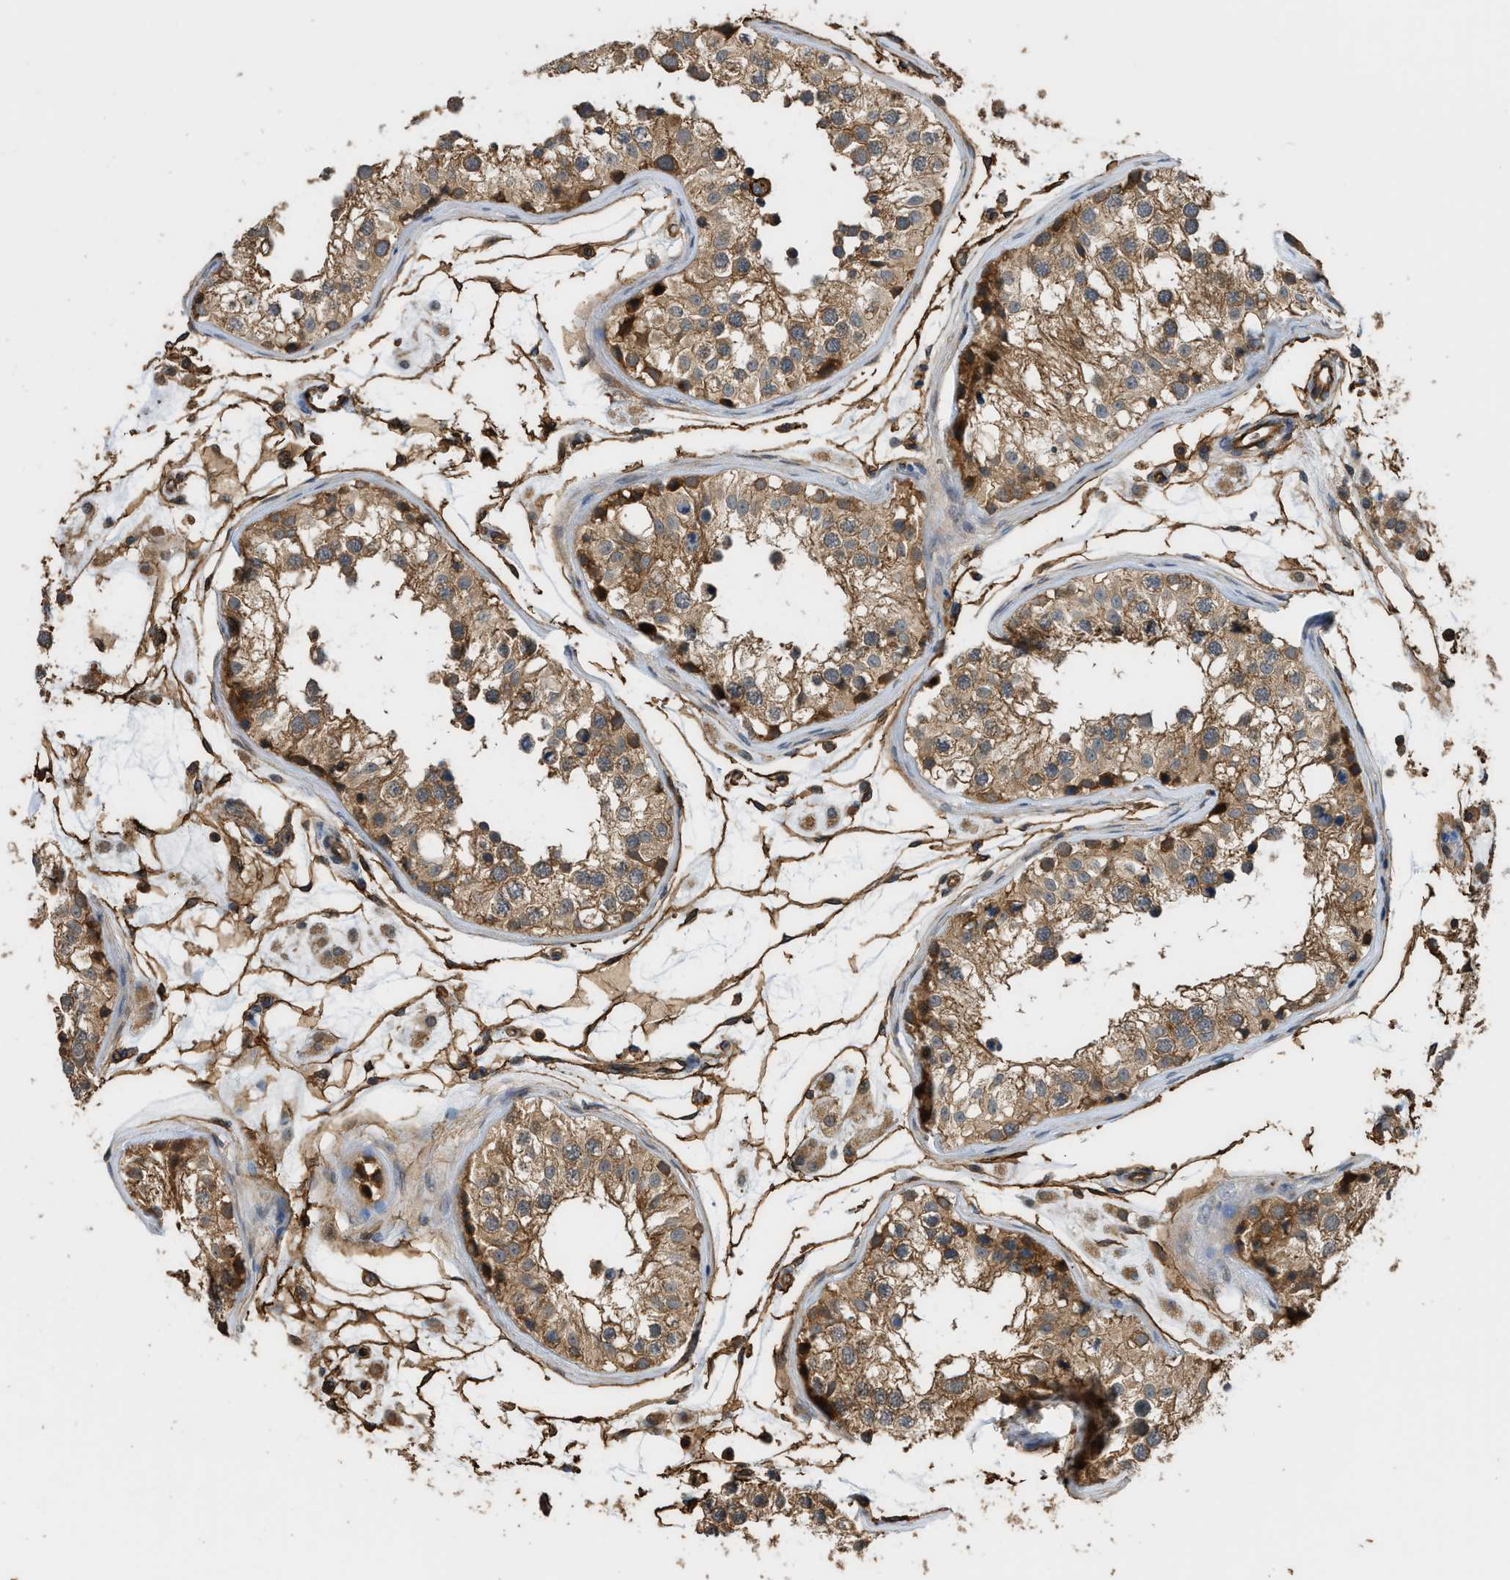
{"staining": {"intensity": "moderate", "quantity": ">75%", "location": "cytoplasmic/membranous"}, "tissue": "testis", "cell_type": "Cells in seminiferous ducts", "image_type": "normal", "snomed": [{"axis": "morphology", "description": "Normal tissue, NOS"}, {"axis": "morphology", "description": "Adenocarcinoma, metastatic, NOS"}, {"axis": "topography", "description": "Testis"}], "caption": "Testis stained with DAB IHC demonstrates medium levels of moderate cytoplasmic/membranous positivity in approximately >75% of cells in seminiferous ducts. (brown staining indicates protein expression, while blue staining denotes nuclei).", "gene": "DDHD2", "patient": {"sex": "male", "age": 26}}